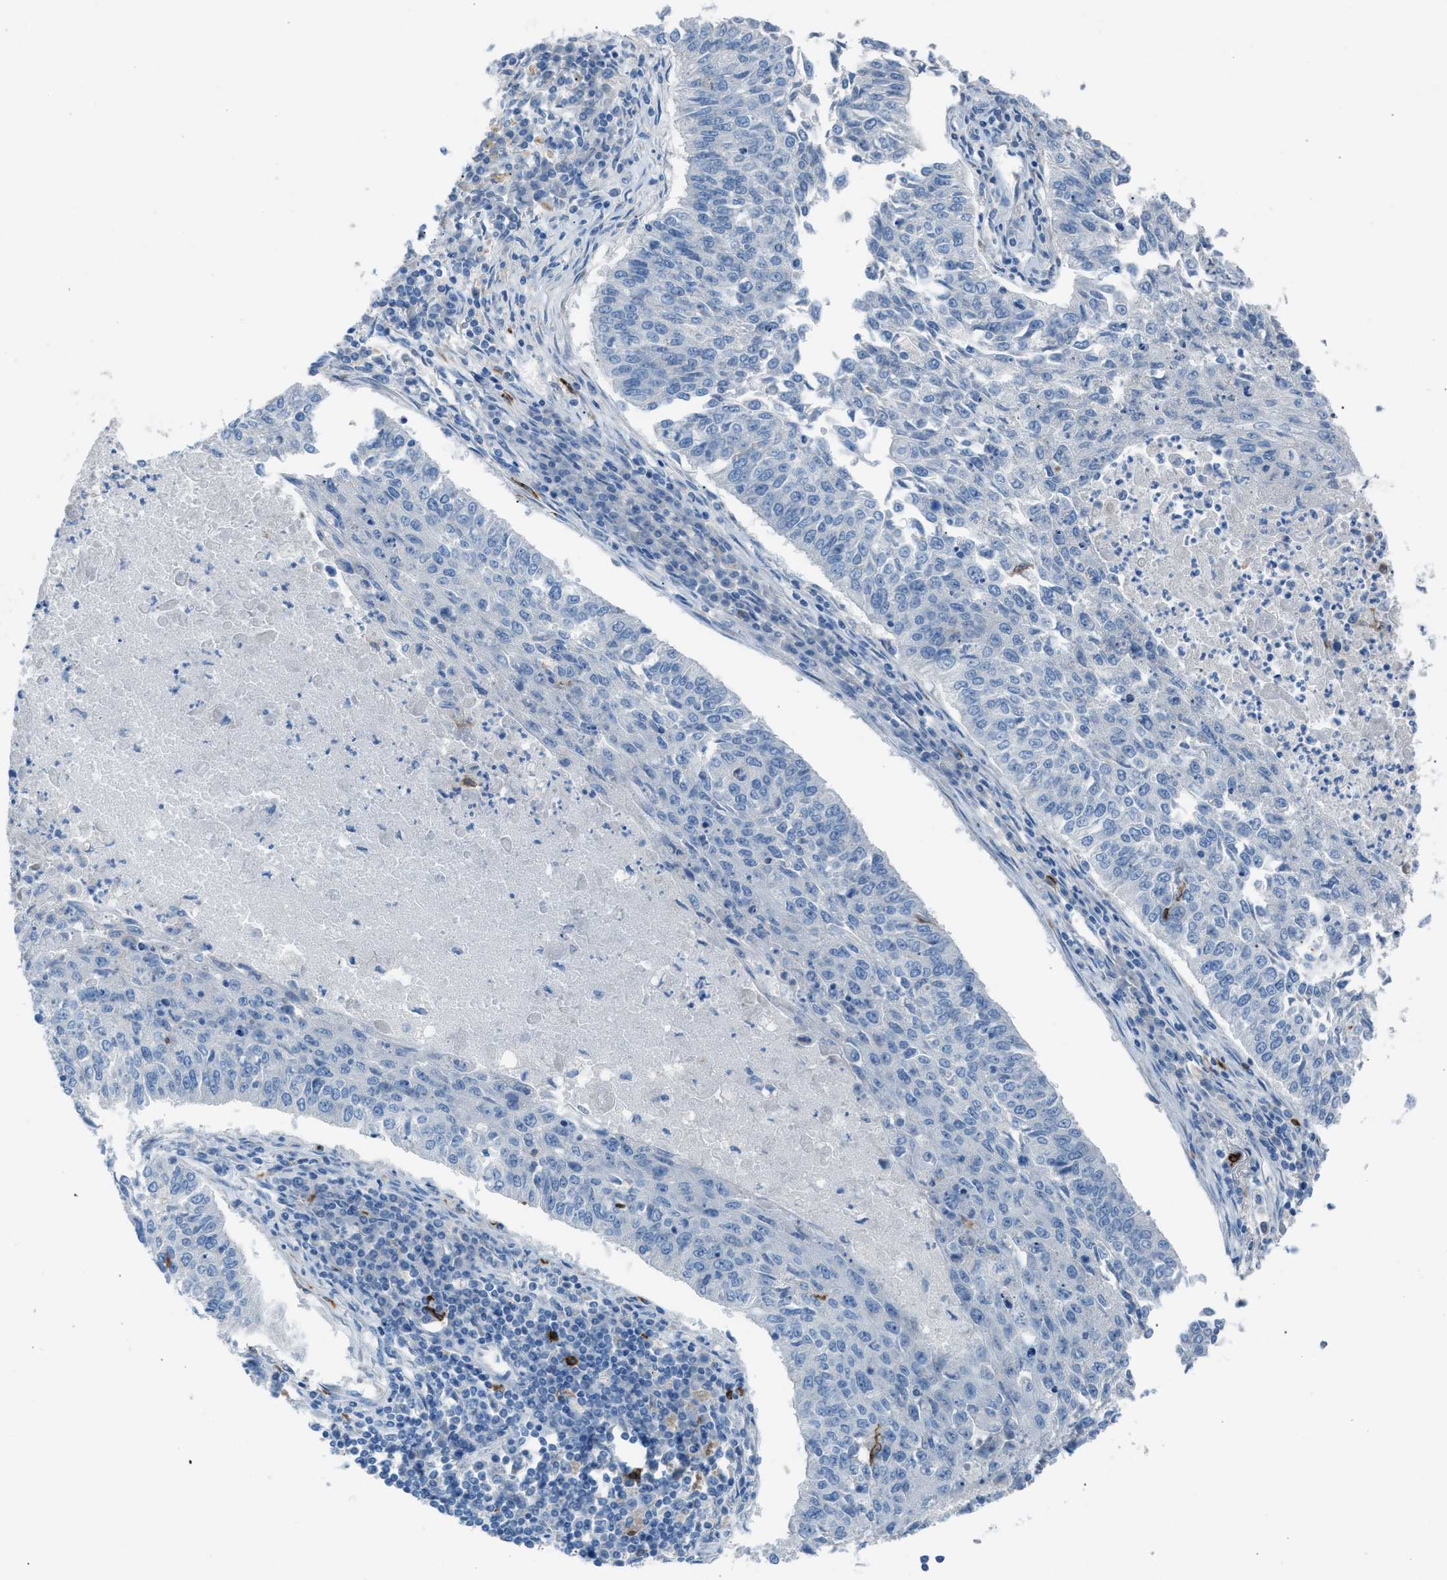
{"staining": {"intensity": "negative", "quantity": "none", "location": "none"}, "tissue": "lung cancer", "cell_type": "Tumor cells", "image_type": "cancer", "snomed": [{"axis": "morphology", "description": "Normal tissue, NOS"}, {"axis": "morphology", "description": "Squamous cell carcinoma, NOS"}, {"axis": "topography", "description": "Cartilage tissue"}, {"axis": "topography", "description": "Bronchus"}, {"axis": "topography", "description": "Lung"}], "caption": "Immunohistochemical staining of human lung squamous cell carcinoma displays no significant positivity in tumor cells.", "gene": "CLEC10A", "patient": {"sex": "female", "age": 49}}